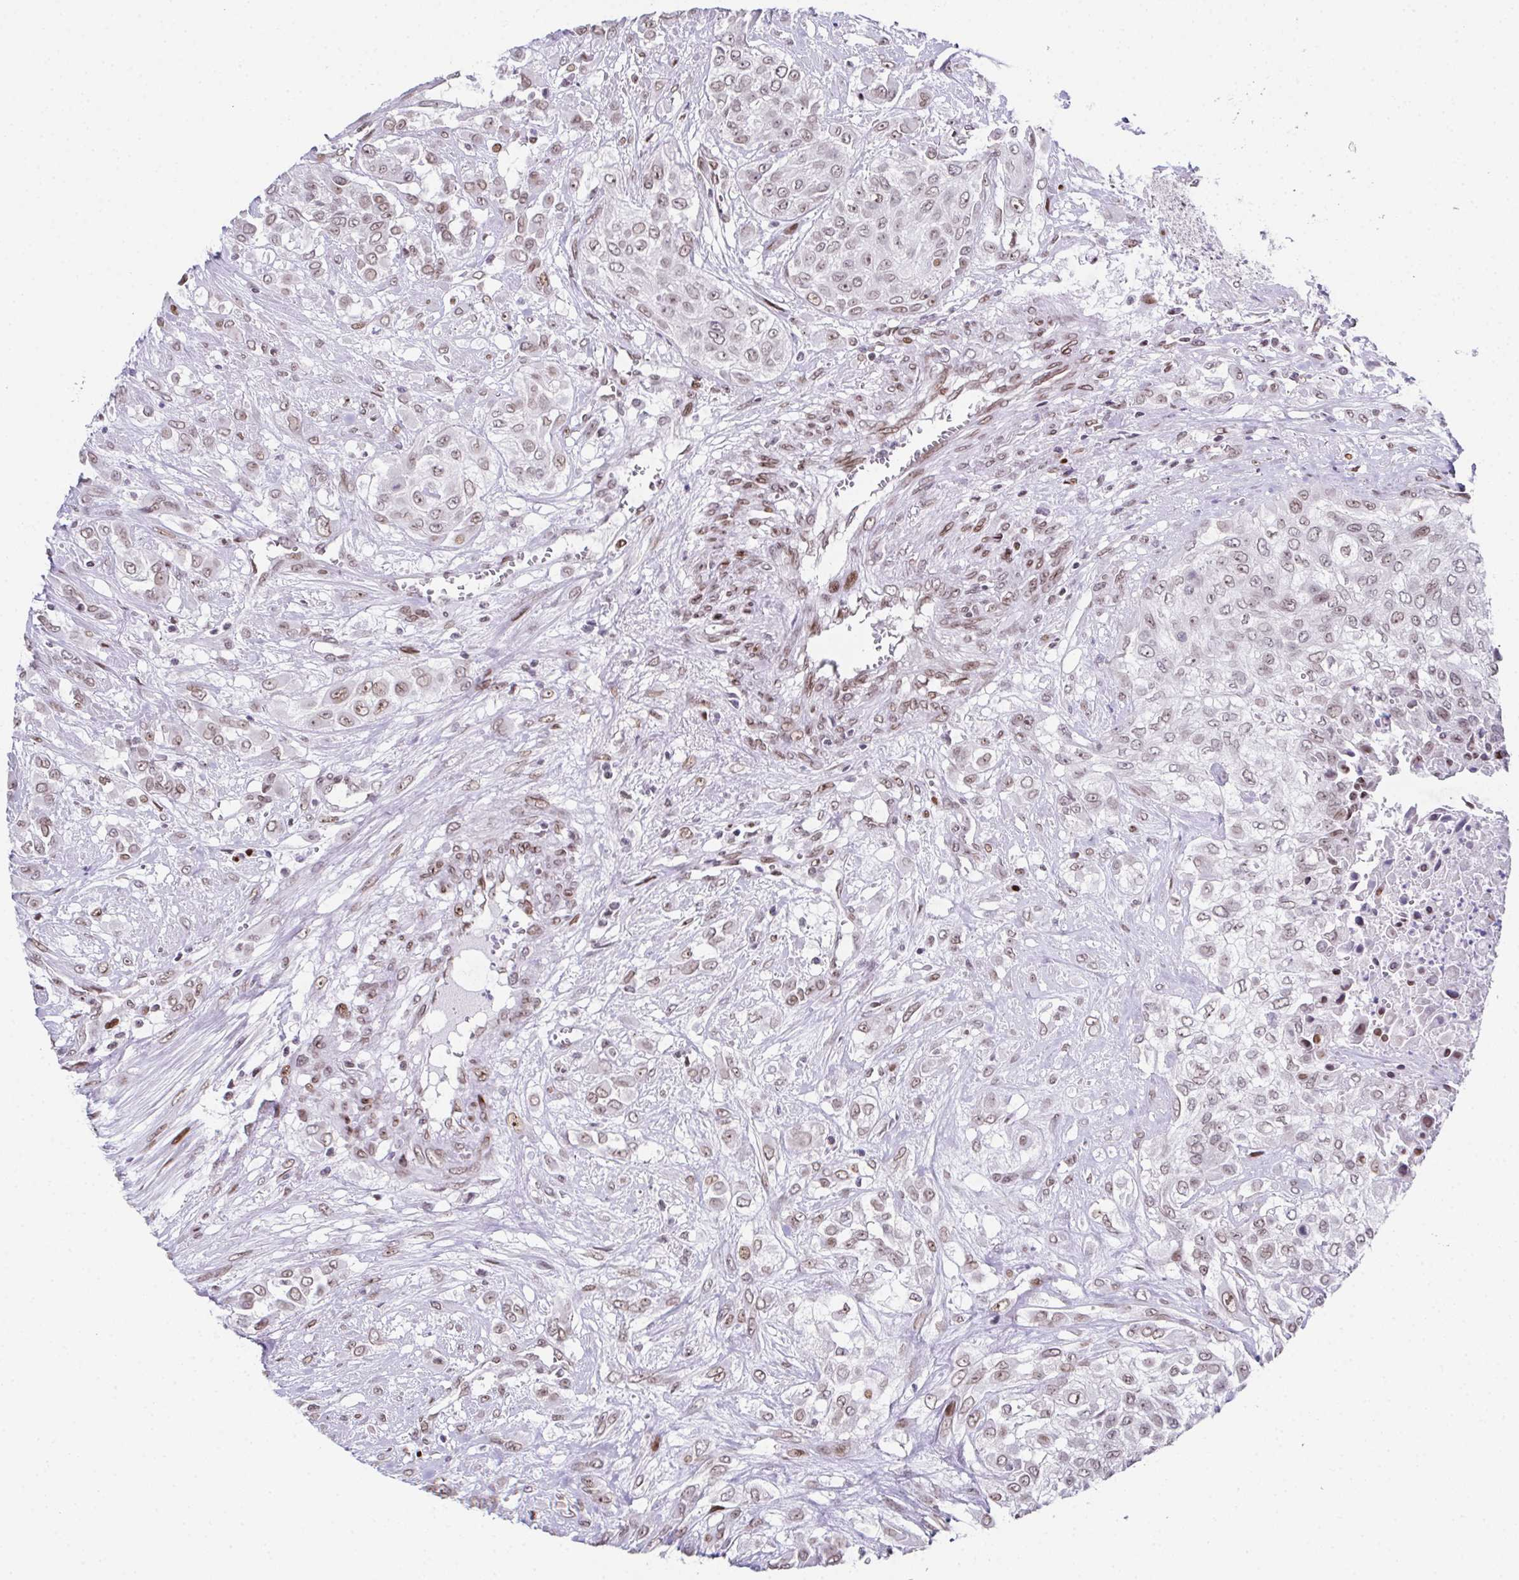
{"staining": {"intensity": "weak", "quantity": ">75%", "location": "nuclear"}, "tissue": "urothelial cancer", "cell_type": "Tumor cells", "image_type": "cancer", "snomed": [{"axis": "morphology", "description": "Urothelial carcinoma, High grade"}, {"axis": "topography", "description": "Urinary bladder"}], "caption": "Tumor cells reveal weak nuclear positivity in about >75% of cells in high-grade urothelial carcinoma.", "gene": "RB1", "patient": {"sex": "male", "age": 57}}